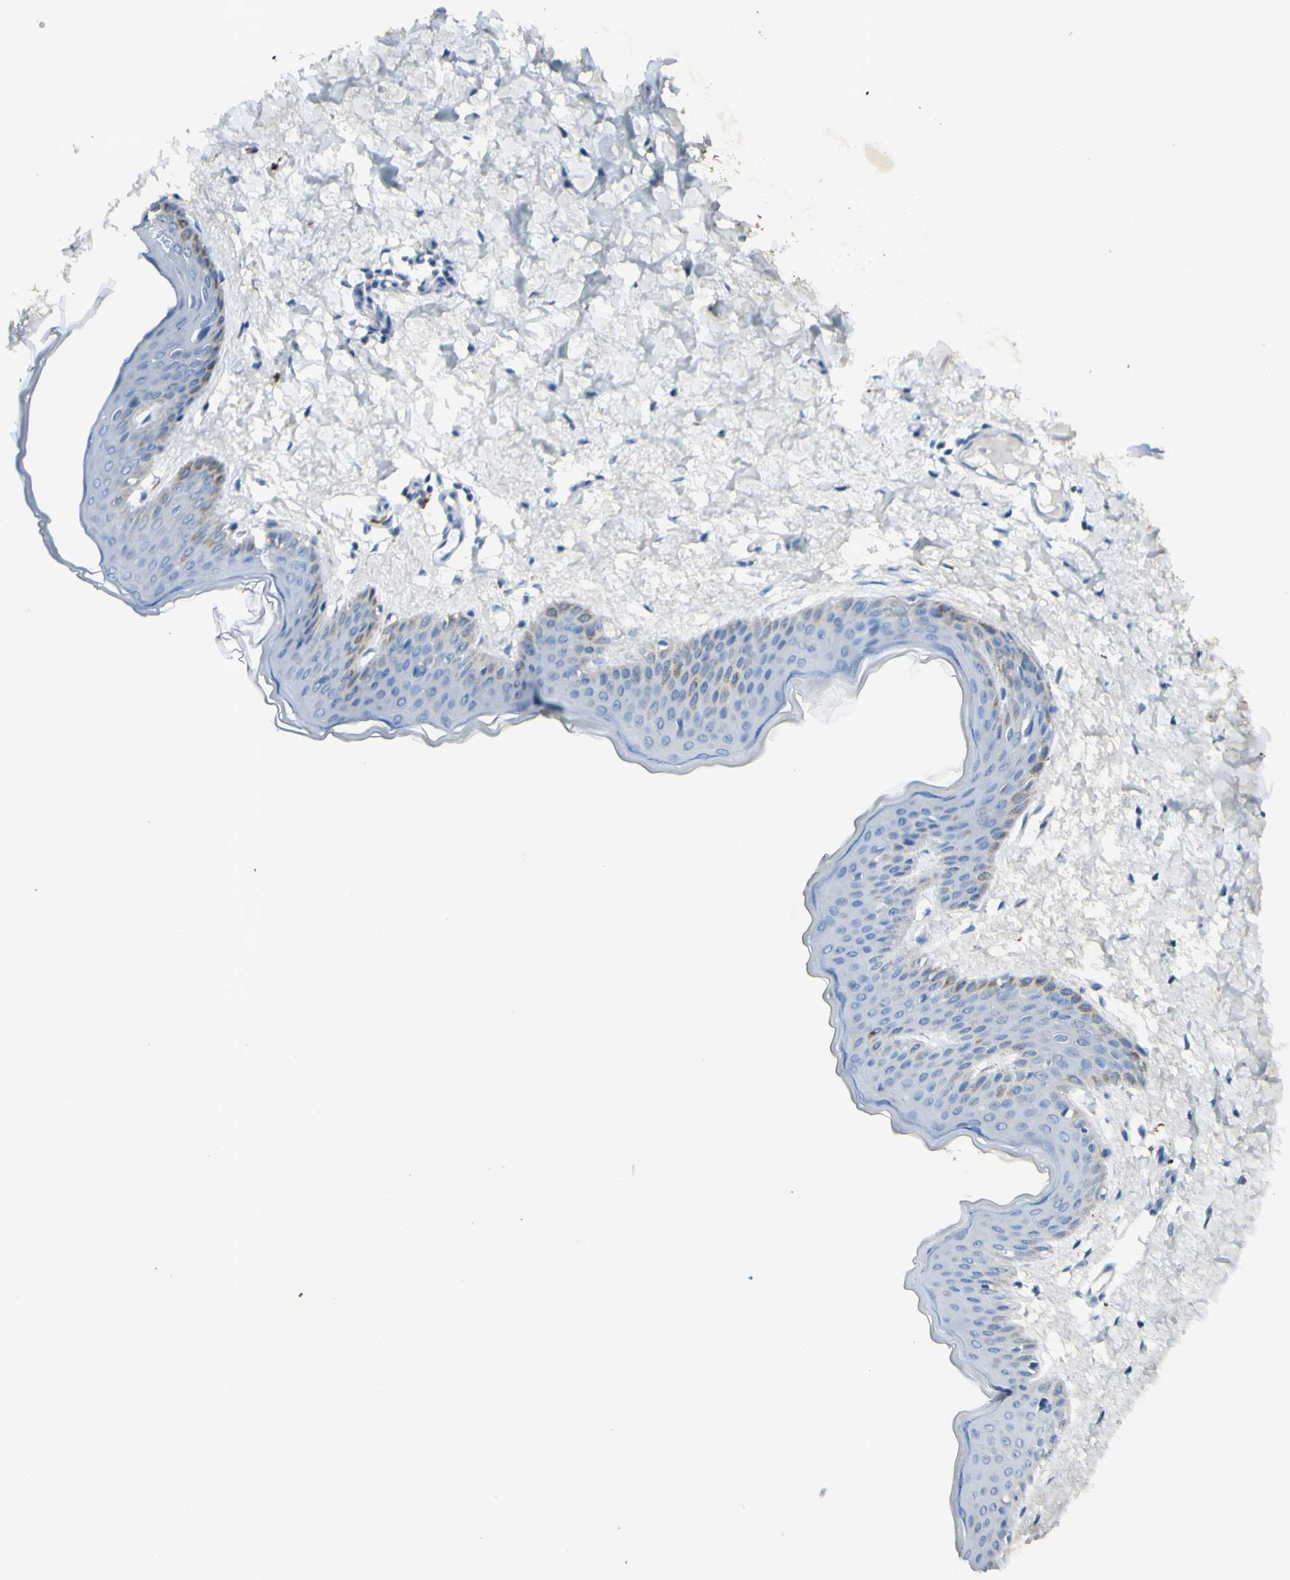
{"staining": {"intensity": "negative", "quantity": "none", "location": "none"}, "tissue": "skin", "cell_type": "Fibroblasts", "image_type": "normal", "snomed": [{"axis": "morphology", "description": "Normal tissue, NOS"}, {"axis": "topography", "description": "Skin"}], "caption": "Immunohistochemistry photomicrograph of normal human skin stained for a protein (brown), which displays no positivity in fibroblasts. The staining was performed using DAB (3,3'-diaminobenzidine) to visualize the protein expression in brown, while the nuclei were stained in blue with hematoxylin (Magnification: 20x).", "gene": "GDF15", "patient": {"sex": "female", "age": 17}}